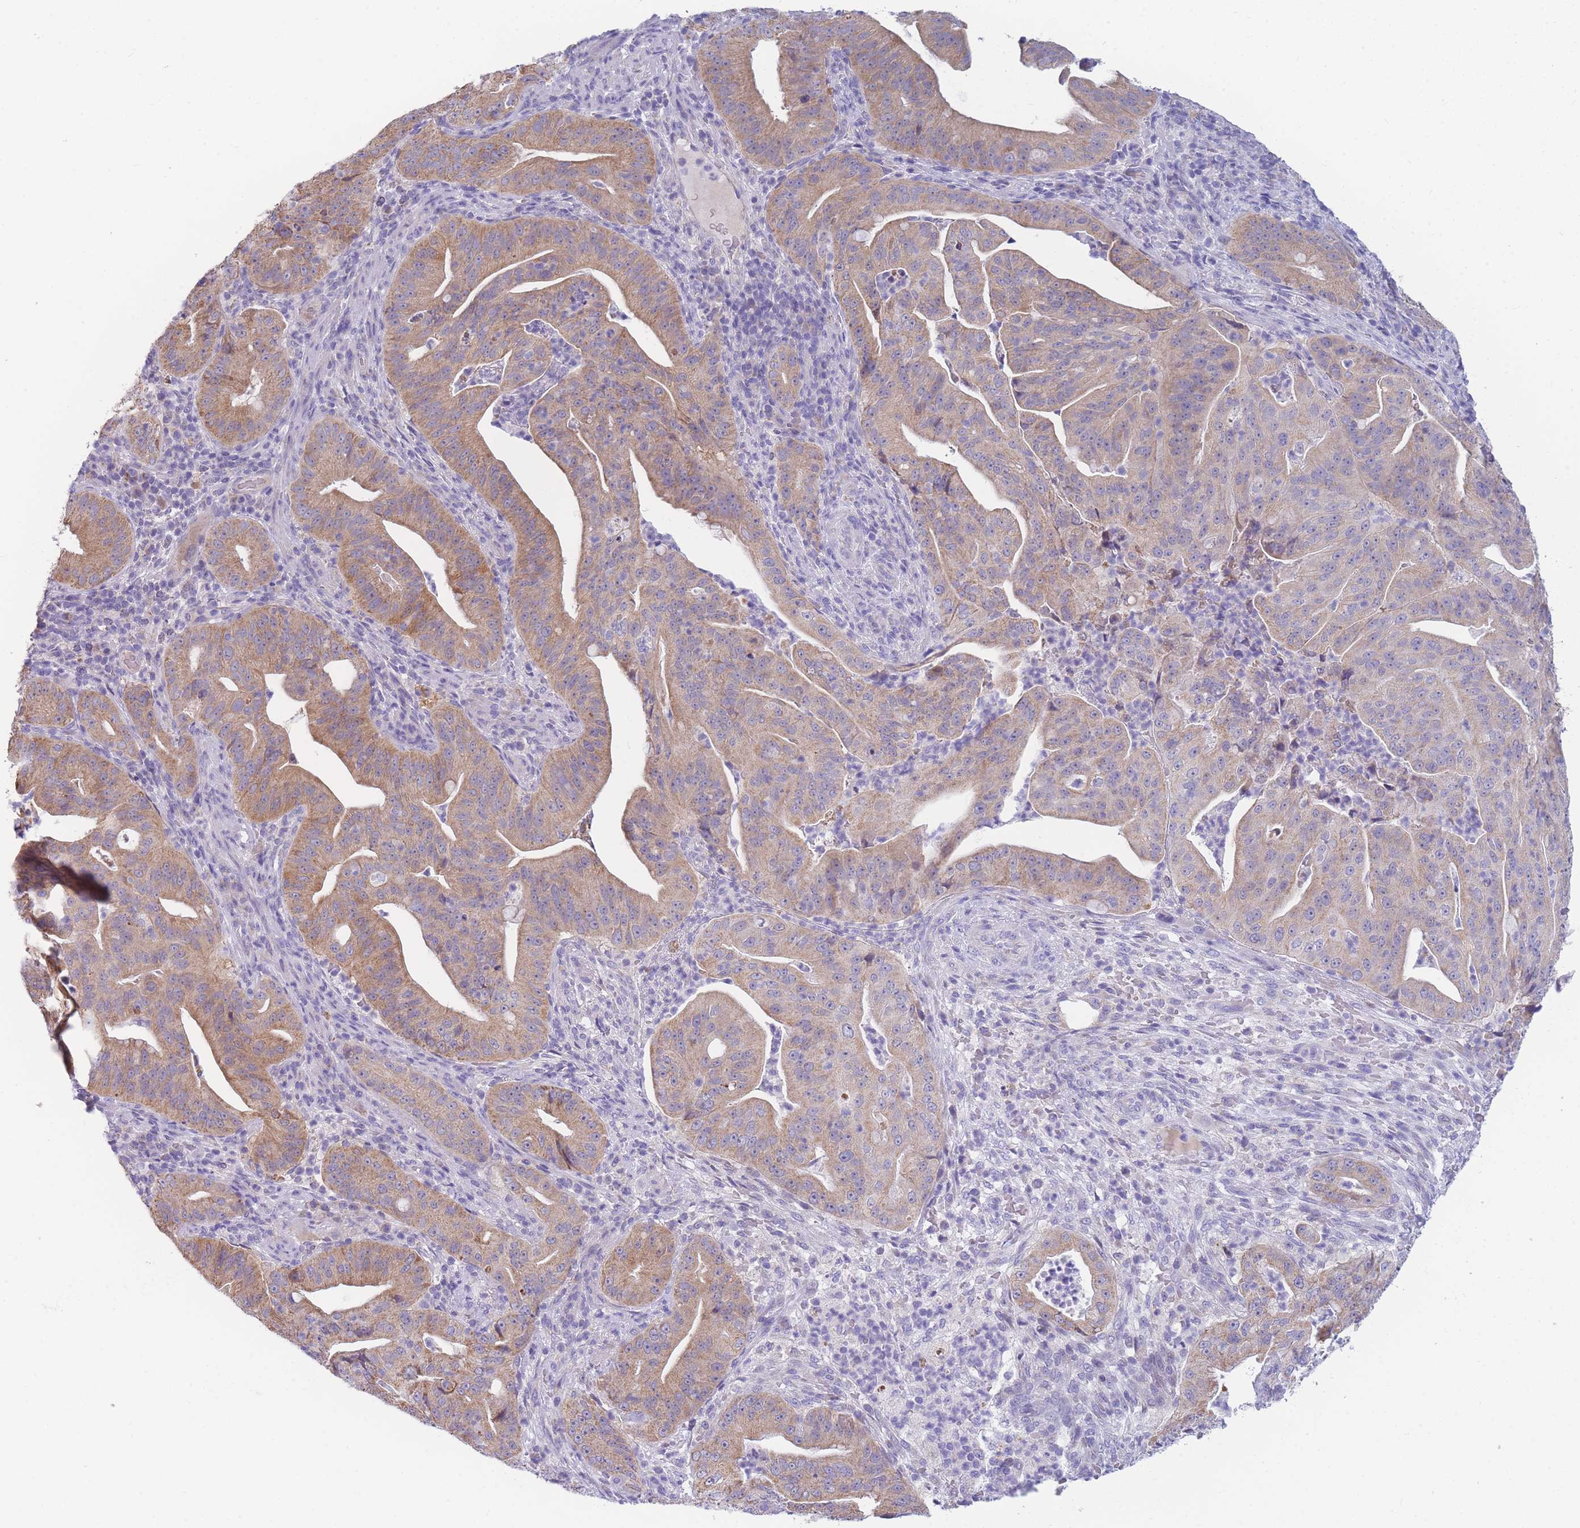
{"staining": {"intensity": "moderate", "quantity": "25%-75%", "location": "cytoplasmic/membranous"}, "tissue": "pancreatic cancer", "cell_type": "Tumor cells", "image_type": "cancer", "snomed": [{"axis": "morphology", "description": "Adenocarcinoma, NOS"}, {"axis": "topography", "description": "Pancreas"}], "caption": "Pancreatic cancer stained for a protein displays moderate cytoplasmic/membranous positivity in tumor cells. (DAB (3,3'-diaminobenzidine) IHC with brightfield microscopy, high magnification).", "gene": "DHRS11", "patient": {"sex": "male", "age": 71}}